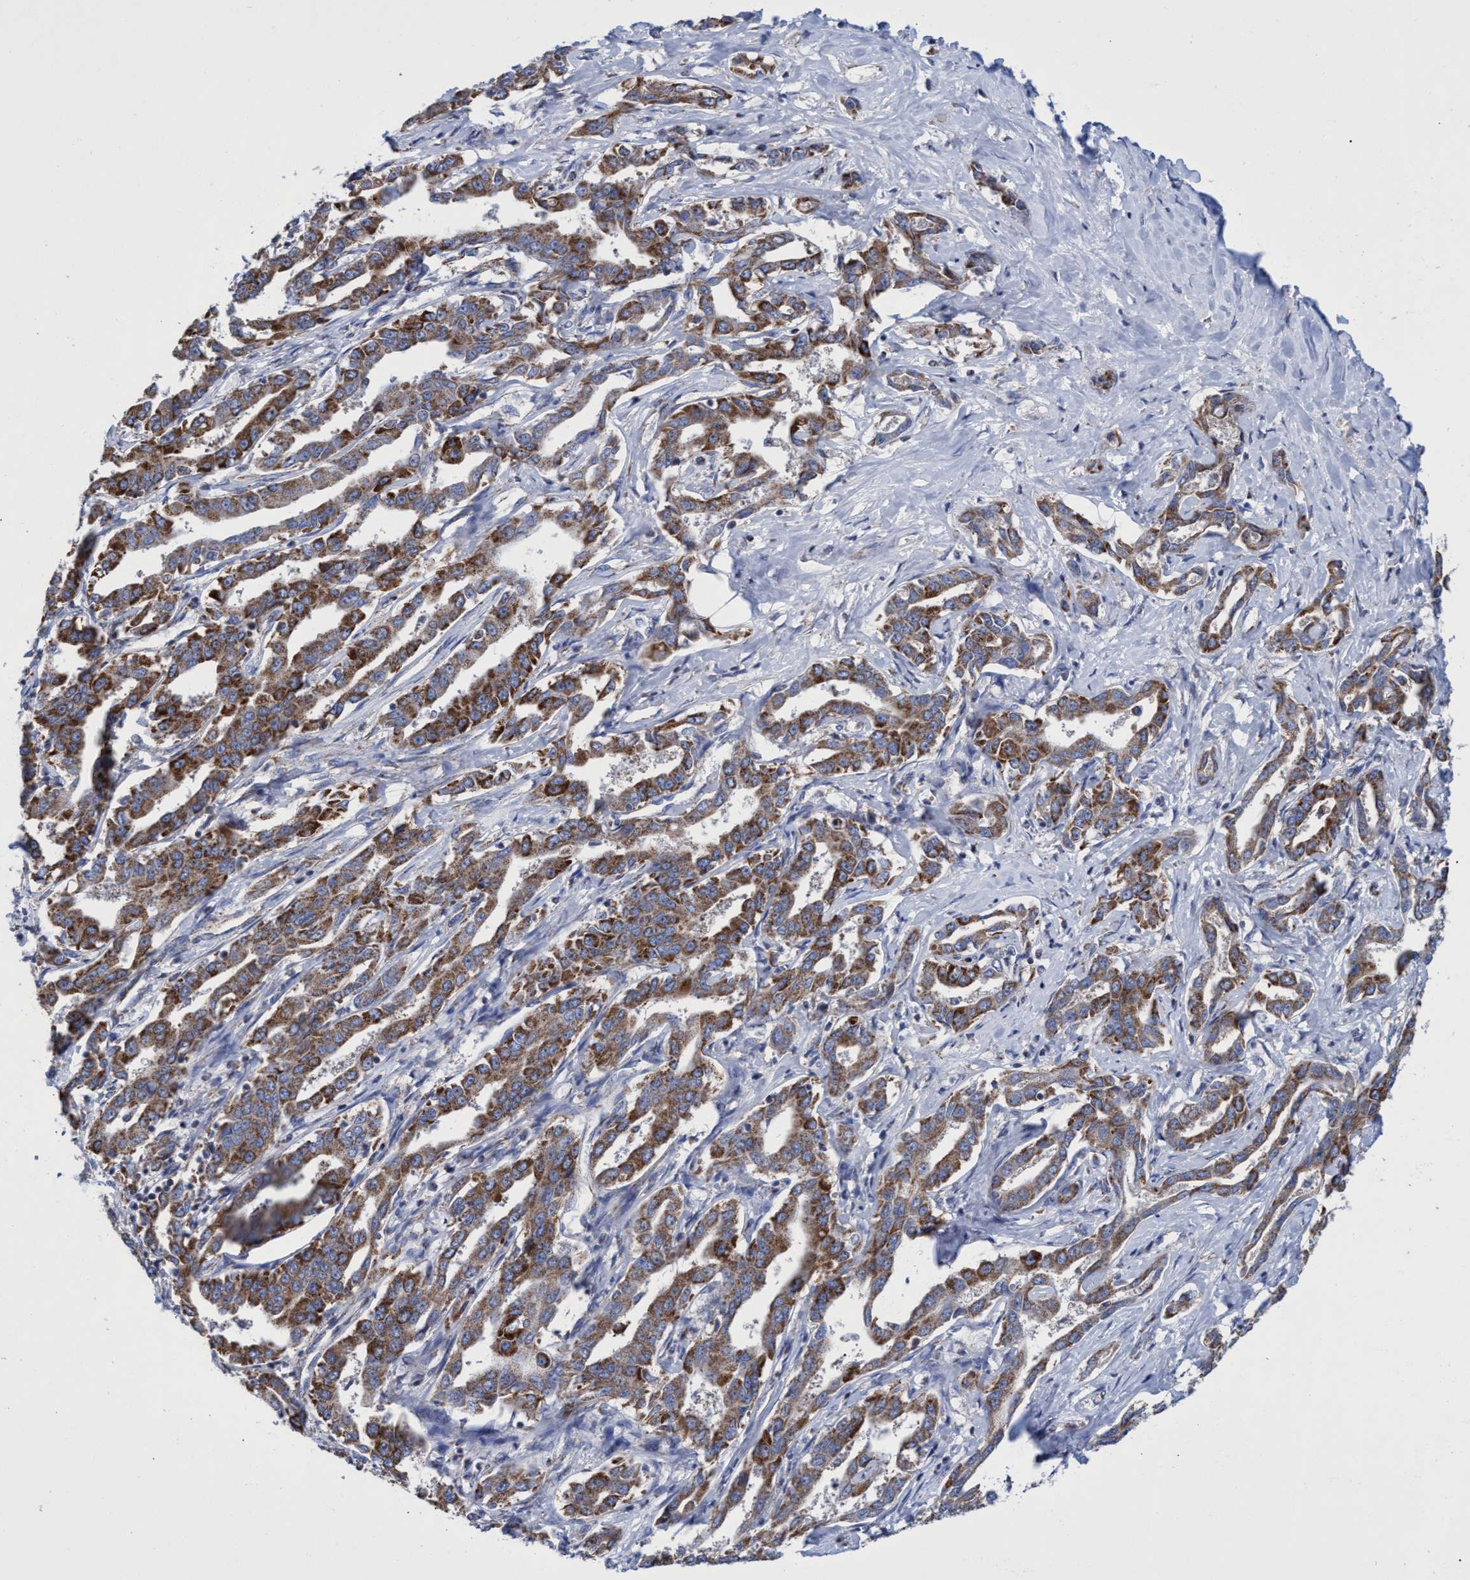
{"staining": {"intensity": "moderate", "quantity": ">75%", "location": "cytoplasmic/membranous"}, "tissue": "liver cancer", "cell_type": "Tumor cells", "image_type": "cancer", "snomed": [{"axis": "morphology", "description": "Cholangiocarcinoma"}, {"axis": "topography", "description": "Liver"}], "caption": "Liver cholangiocarcinoma stained with immunohistochemistry (IHC) shows moderate cytoplasmic/membranous expression in about >75% of tumor cells.", "gene": "ZNF750", "patient": {"sex": "male", "age": 59}}